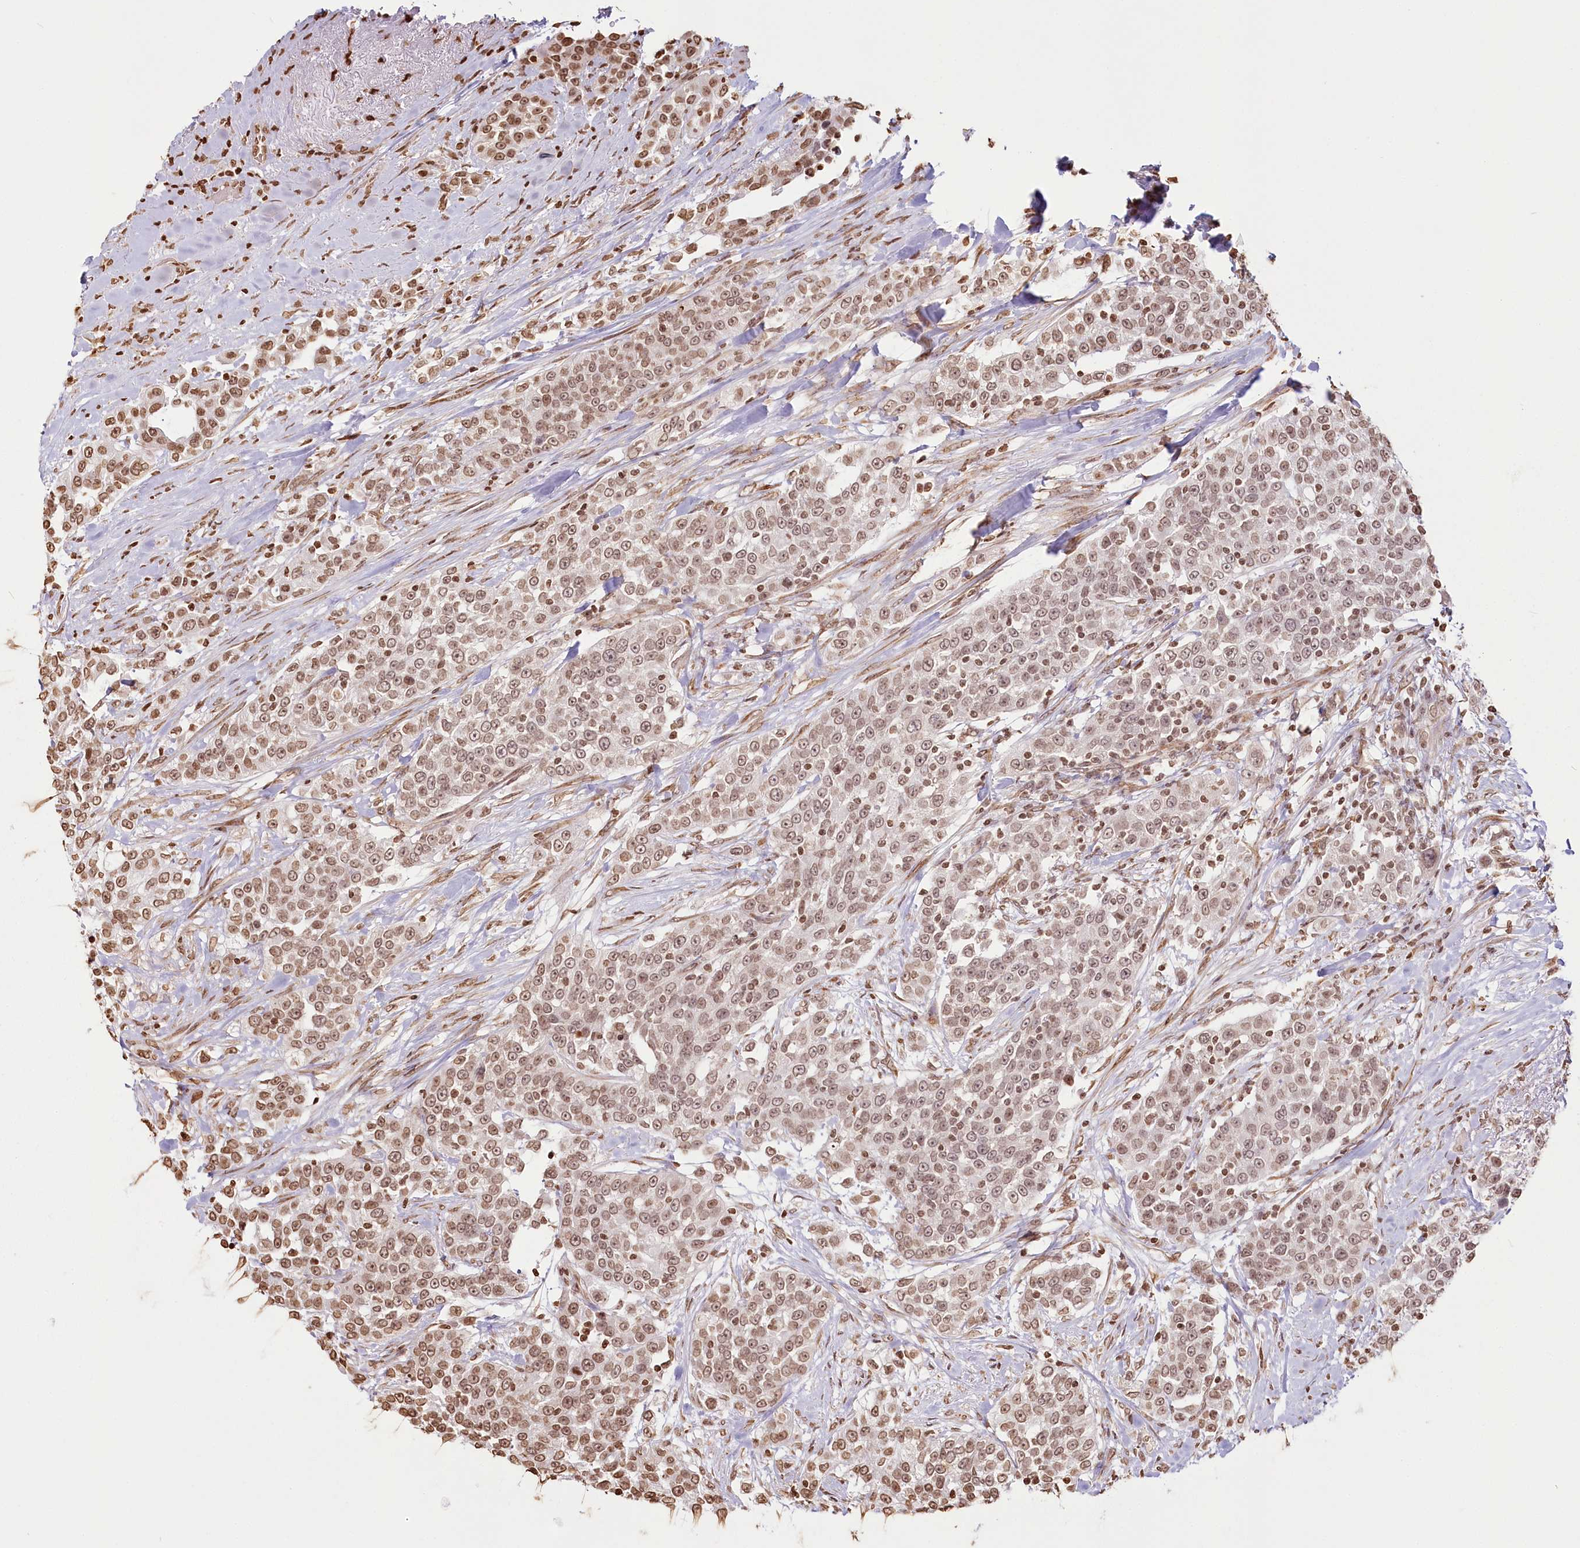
{"staining": {"intensity": "moderate", "quantity": ">75%", "location": "nuclear"}, "tissue": "urothelial cancer", "cell_type": "Tumor cells", "image_type": "cancer", "snomed": [{"axis": "morphology", "description": "Urothelial carcinoma, High grade"}, {"axis": "topography", "description": "Urinary bladder"}], "caption": "IHC (DAB) staining of human urothelial carcinoma (high-grade) displays moderate nuclear protein staining in approximately >75% of tumor cells.", "gene": "FAM13A", "patient": {"sex": "female", "age": 80}}